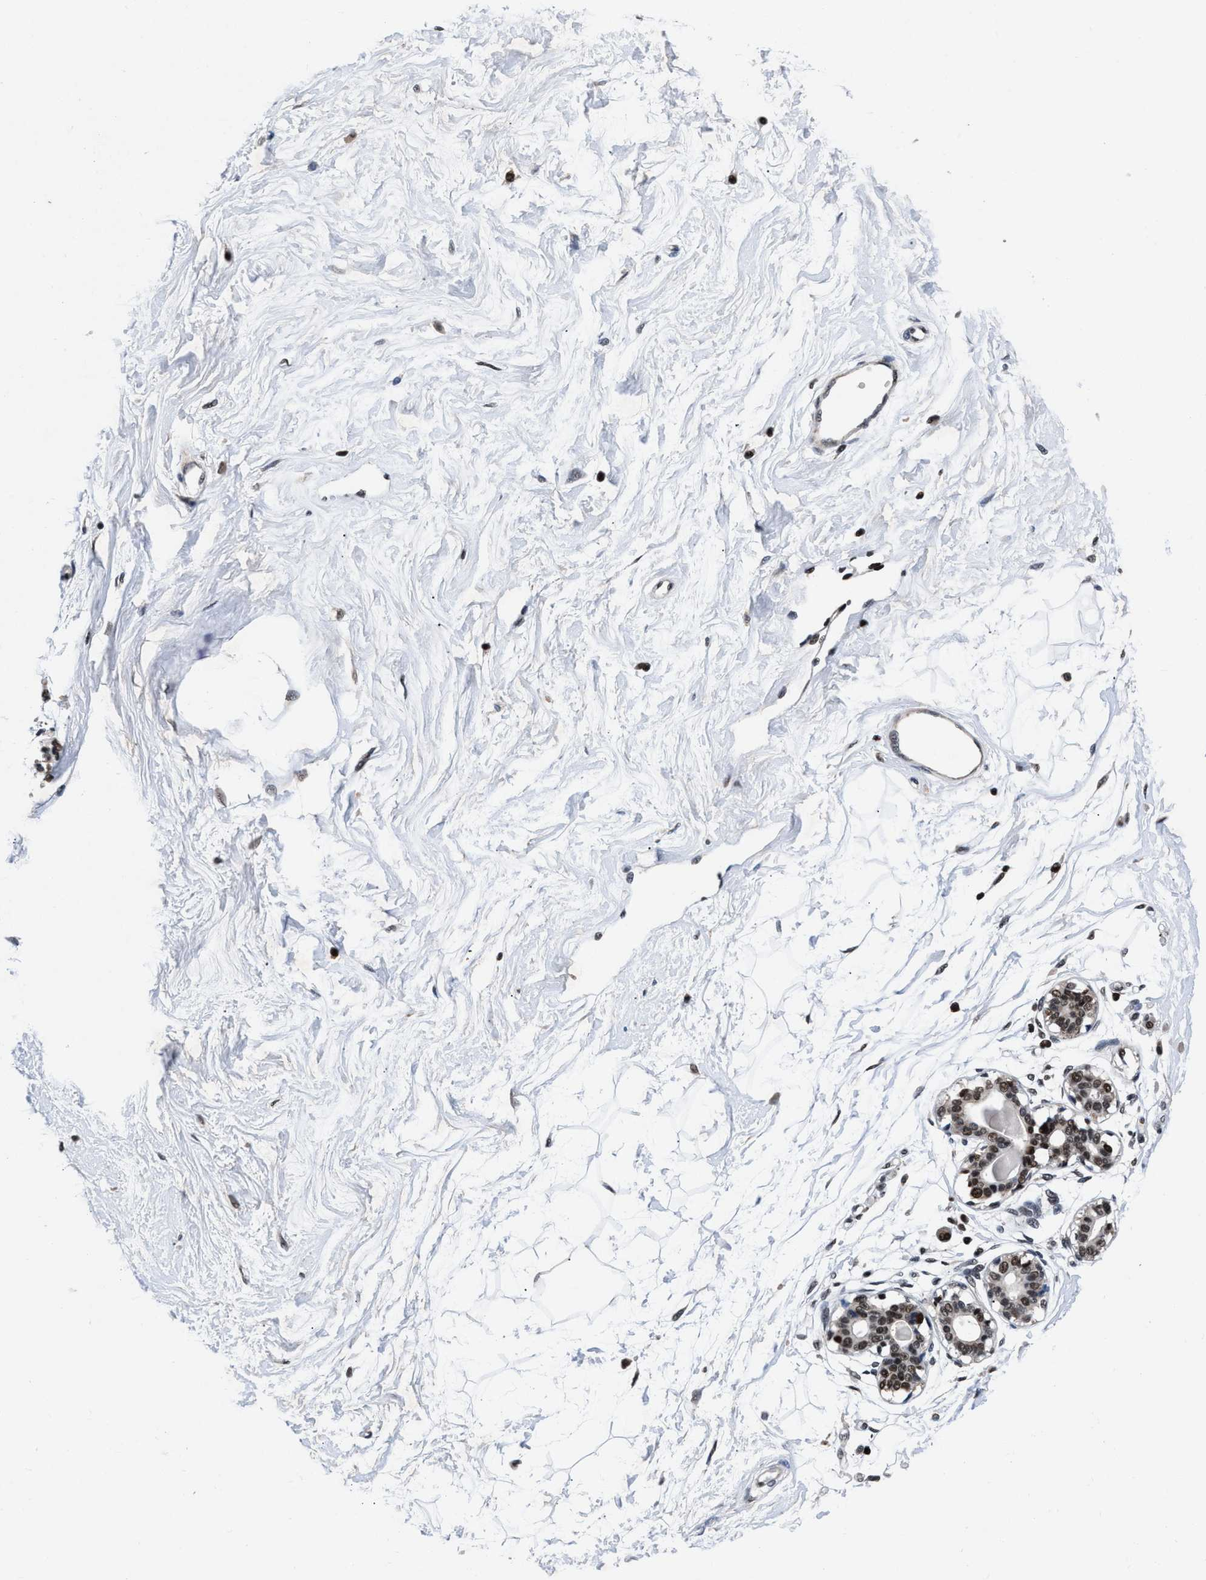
{"staining": {"intensity": "strong", "quantity": ">75%", "location": "nuclear"}, "tissue": "breast", "cell_type": "Adipocytes", "image_type": "normal", "snomed": [{"axis": "morphology", "description": "Normal tissue, NOS"}, {"axis": "topography", "description": "Breast"}], "caption": "There is high levels of strong nuclear expression in adipocytes of unremarkable breast, as demonstrated by immunohistochemical staining (brown color).", "gene": "WDR81", "patient": {"sex": "female", "age": 45}}